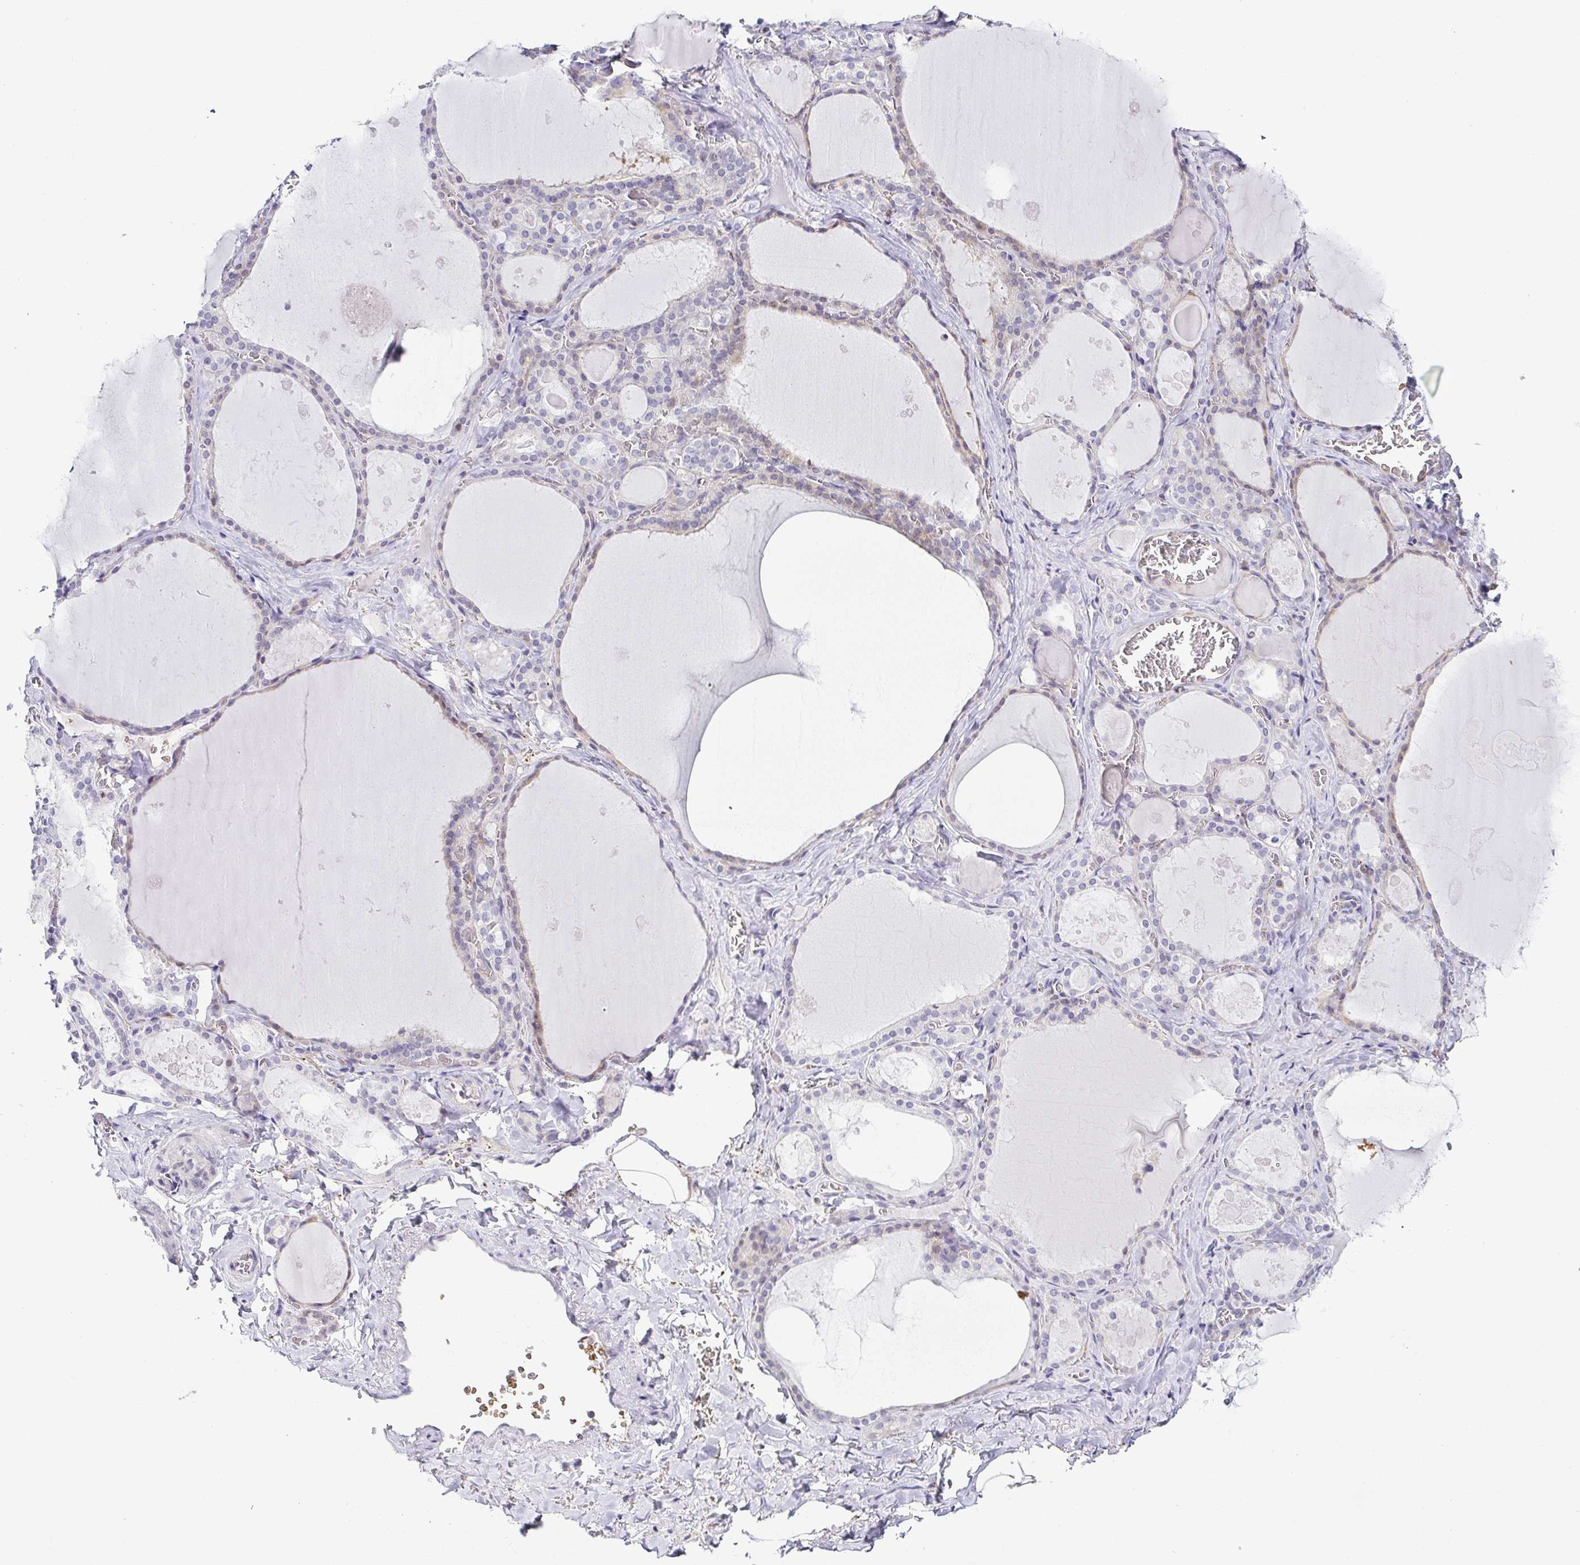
{"staining": {"intensity": "weak", "quantity": "<25%", "location": "cytoplasmic/membranous"}, "tissue": "thyroid gland", "cell_type": "Glandular cells", "image_type": "normal", "snomed": [{"axis": "morphology", "description": "Normal tissue, NOS"}, {"axis": "topography", "description": "Thyroid gland"}], "caption": "IHC of normal thyroid gland displays no expression in glandular cells. The staining is performed using DAB (3,3'-diaminobenzidine) brown chromogen with nuclei counter-stained in using hematoxylin.", "gene": "FAM162B", "patient": {"sex": "male", "age": 56}}